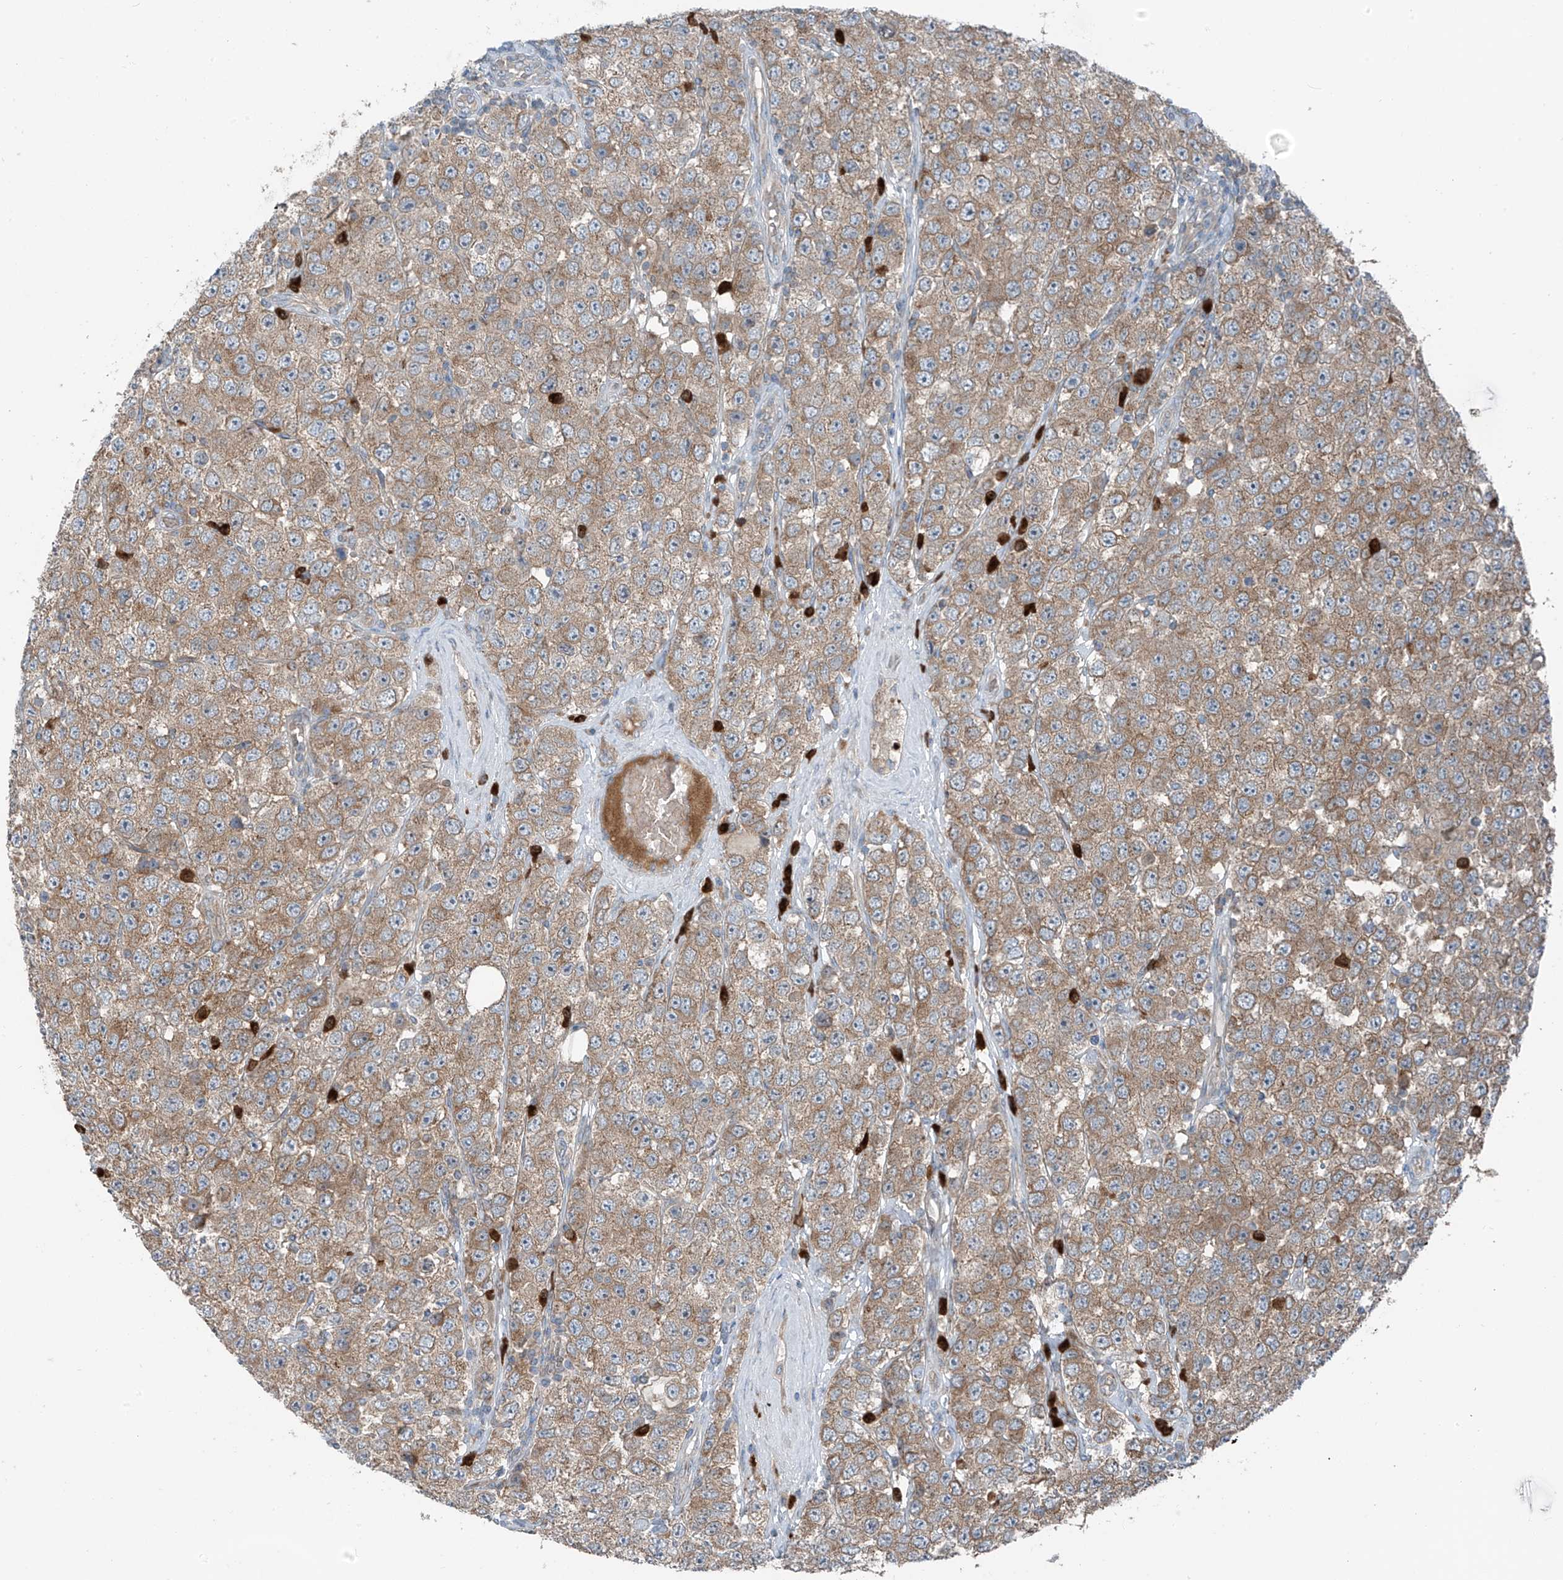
{"staining": {"intensity": "moderate", "quantity": ">75%", "location": "cytoplasmic/membranous"}, "tissue": "testis cancer", "cell_type": "Tumor cells", "image_type": "cancer", "snomed": [{"axis": "morphology", "description": "Seminoma, NOS"}, {"axis": "topography", "description": "Testis"}], "caption": "Protein expression analysis of testis cancer (seminoma) demonstrates moderate cytoplasmic/membranous positivity in about >75% of tumor cells.", "gene": "SLC12A6", "patient": {"sex": "male", "age": 28}}